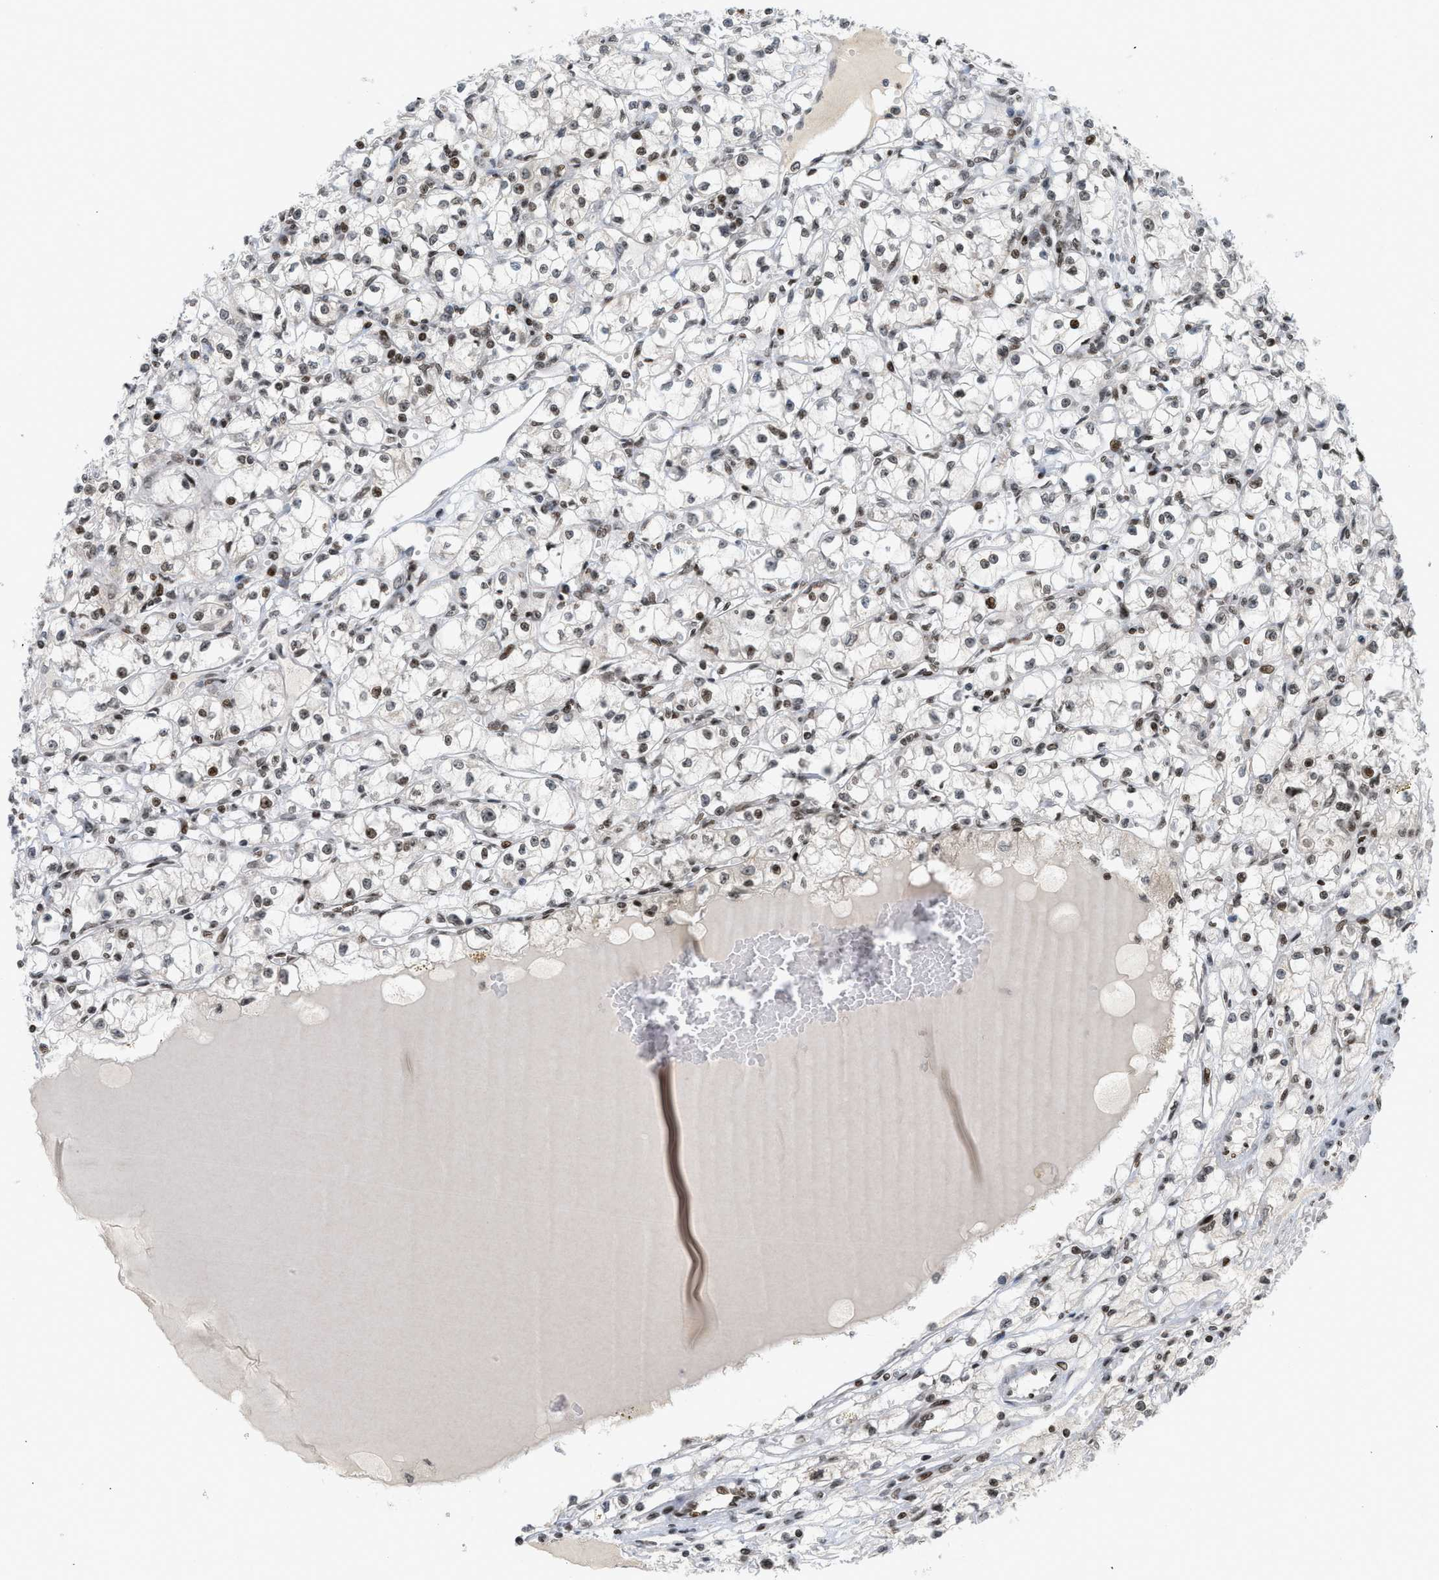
{"staining": {"intensity": "moderate", "quantity": "25%-75%", "location": "nuclear"}, "tissue": "renal cancer", "cell_type": "Tumor cells", "image_type": "cancer", "snomed": [{"axis": "morphology", "description": "Adenocarcinoma, NOS"}, {"axis": "topography", "description": "Kidney"}], "caption": "The immunohistochemical stain highlights moderate nuclear staining in tumor cells of renal cancer tissue. (Brightfield microscopy of DAB IHC at high magnification).", "gene": "ZNF22", "patient": {"sex": "male", "age": 56}}